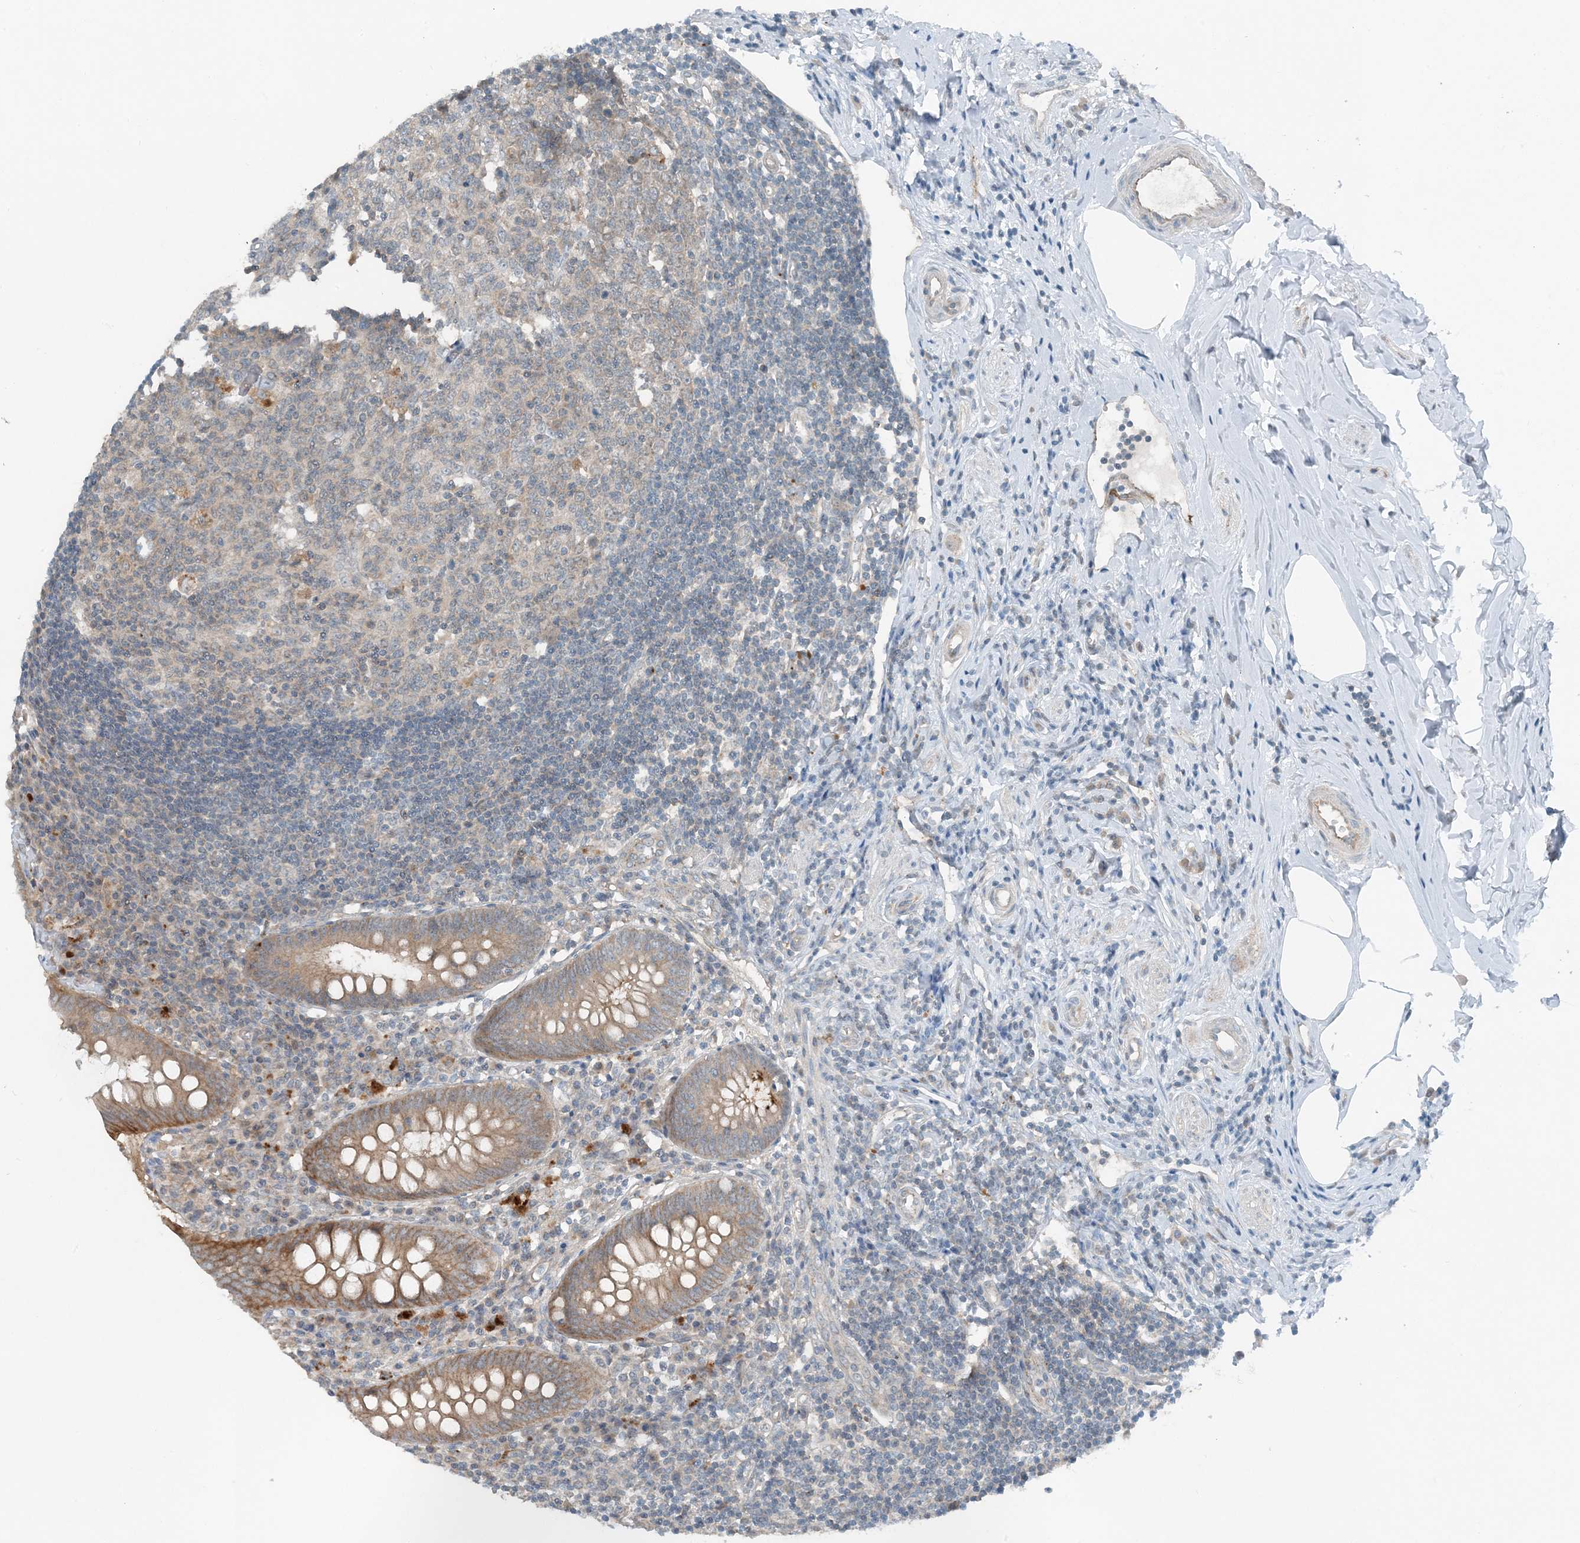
{"staining": {"intensity": "moderate", "quantity": "25%-75%", "location": "cytoplasmic/membranous"}, "tissue": "appendix", "cell_type": "Glandular cells", "image_type": "normal", "snomed": [{"axis": "morphology", "description": "Normal tissue, NOS"}, {"axis": "topography", "description": "Appendix"}], "caption": "A high-resolution image shows immunohistochemistry (IHC) staining of unremarkable appendix, which displays moderate cytoplasmic/membranous positivity in about 25%-75% of glandular cells.", "gene": "MITD1", "patient": {"sex": "female", "age": 54}}